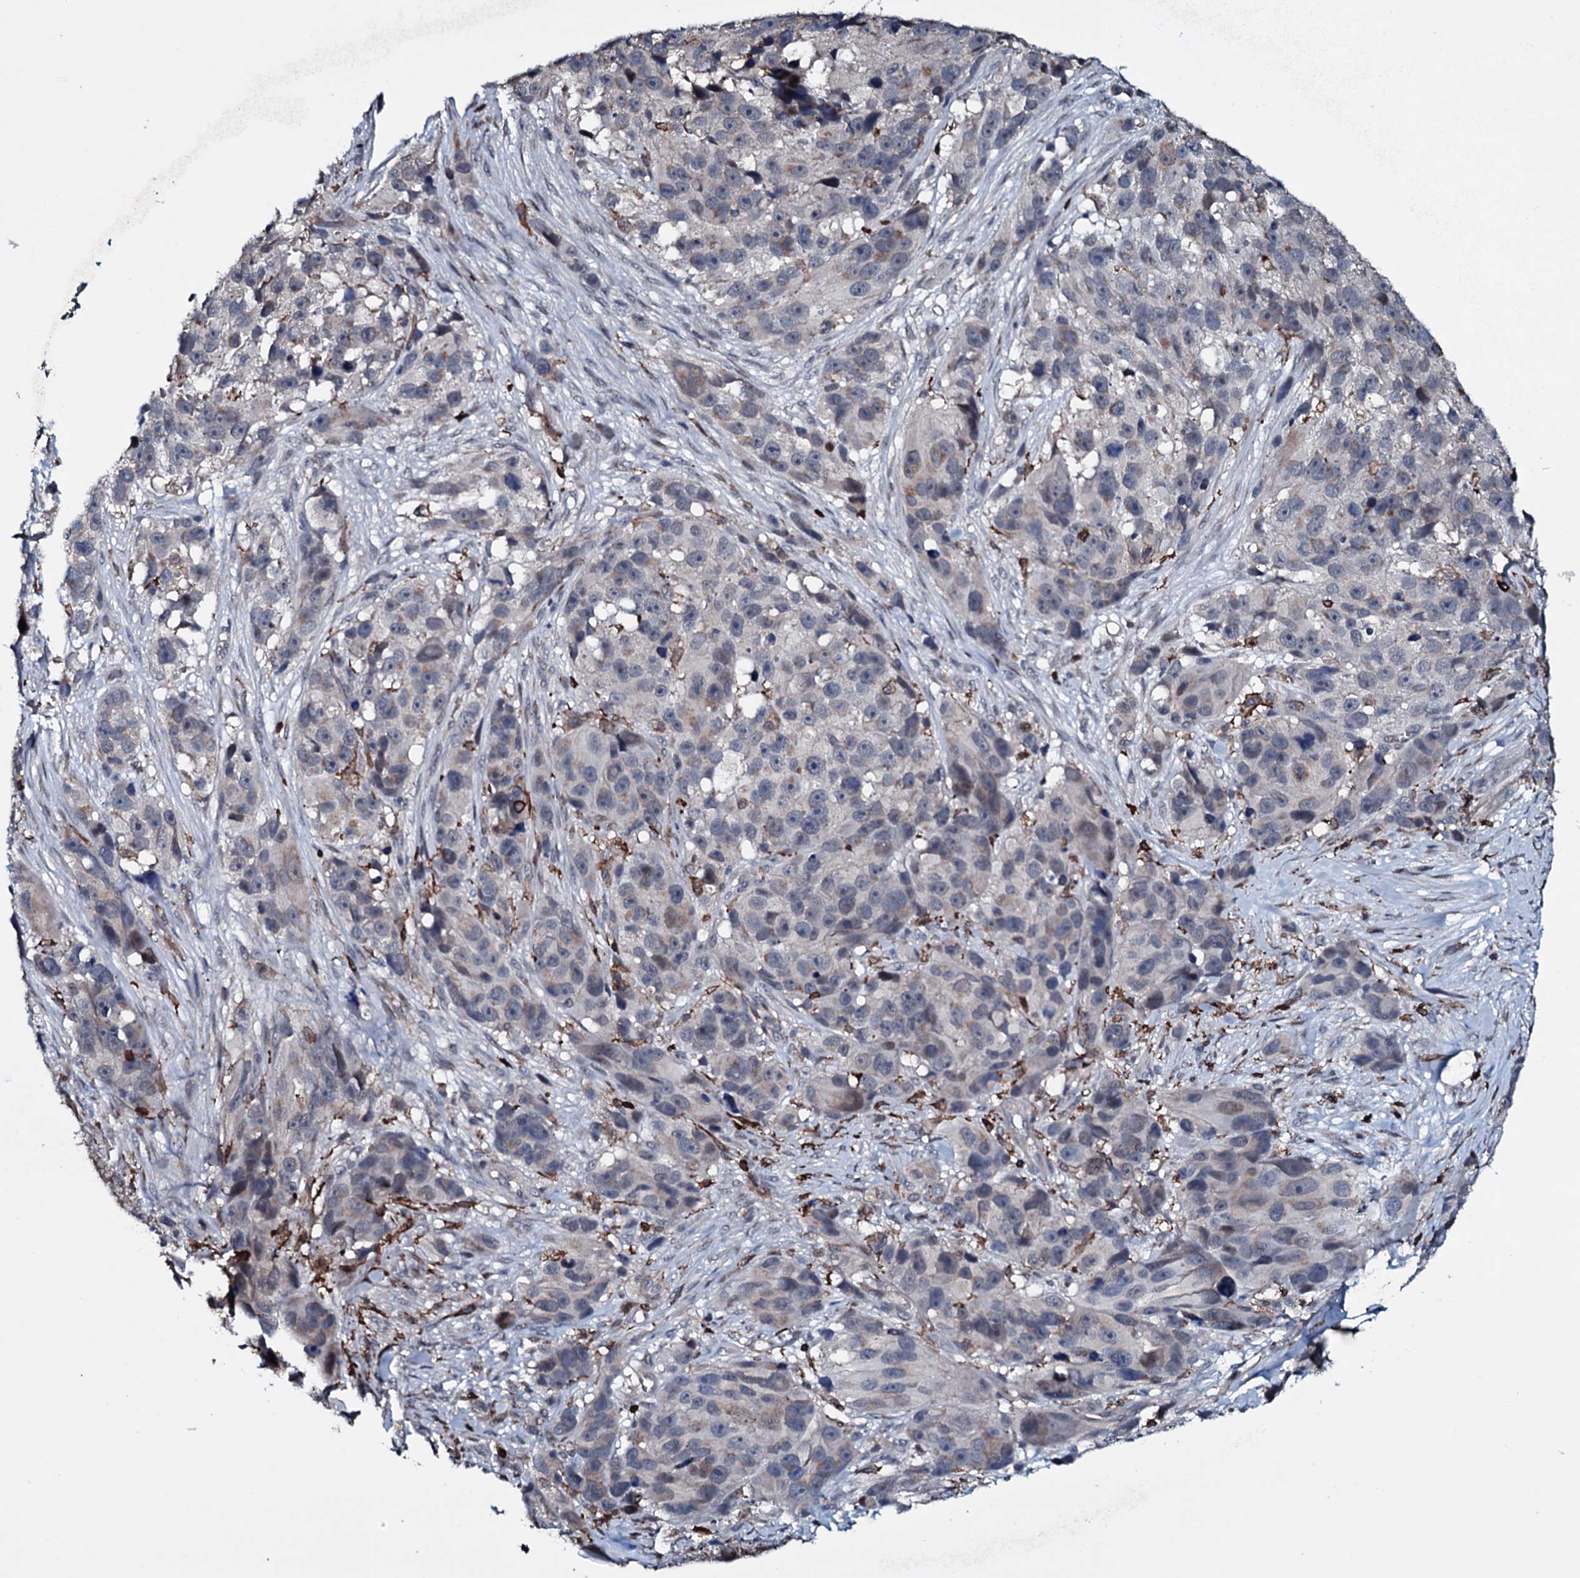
{"staining": {"intensity": "weak", "quantity": "<25%", "location": "cytoplasmic/membranous,nuclear"}, "tissue": "melanoma", "cell_type": "Tumor cells", "image_type": "cancer", "snomed": [{"axis": "morphology", "description": "Malignant melanoma, NOS"}, {"axis": "topography", "description": "Skin"}], "caption": "DAB immunohistochemical staining of human melanoma displays no significant positivity in tumor cells.", "gene": "OGFOD2", "patient": {"sex": "male", "age": 84}}